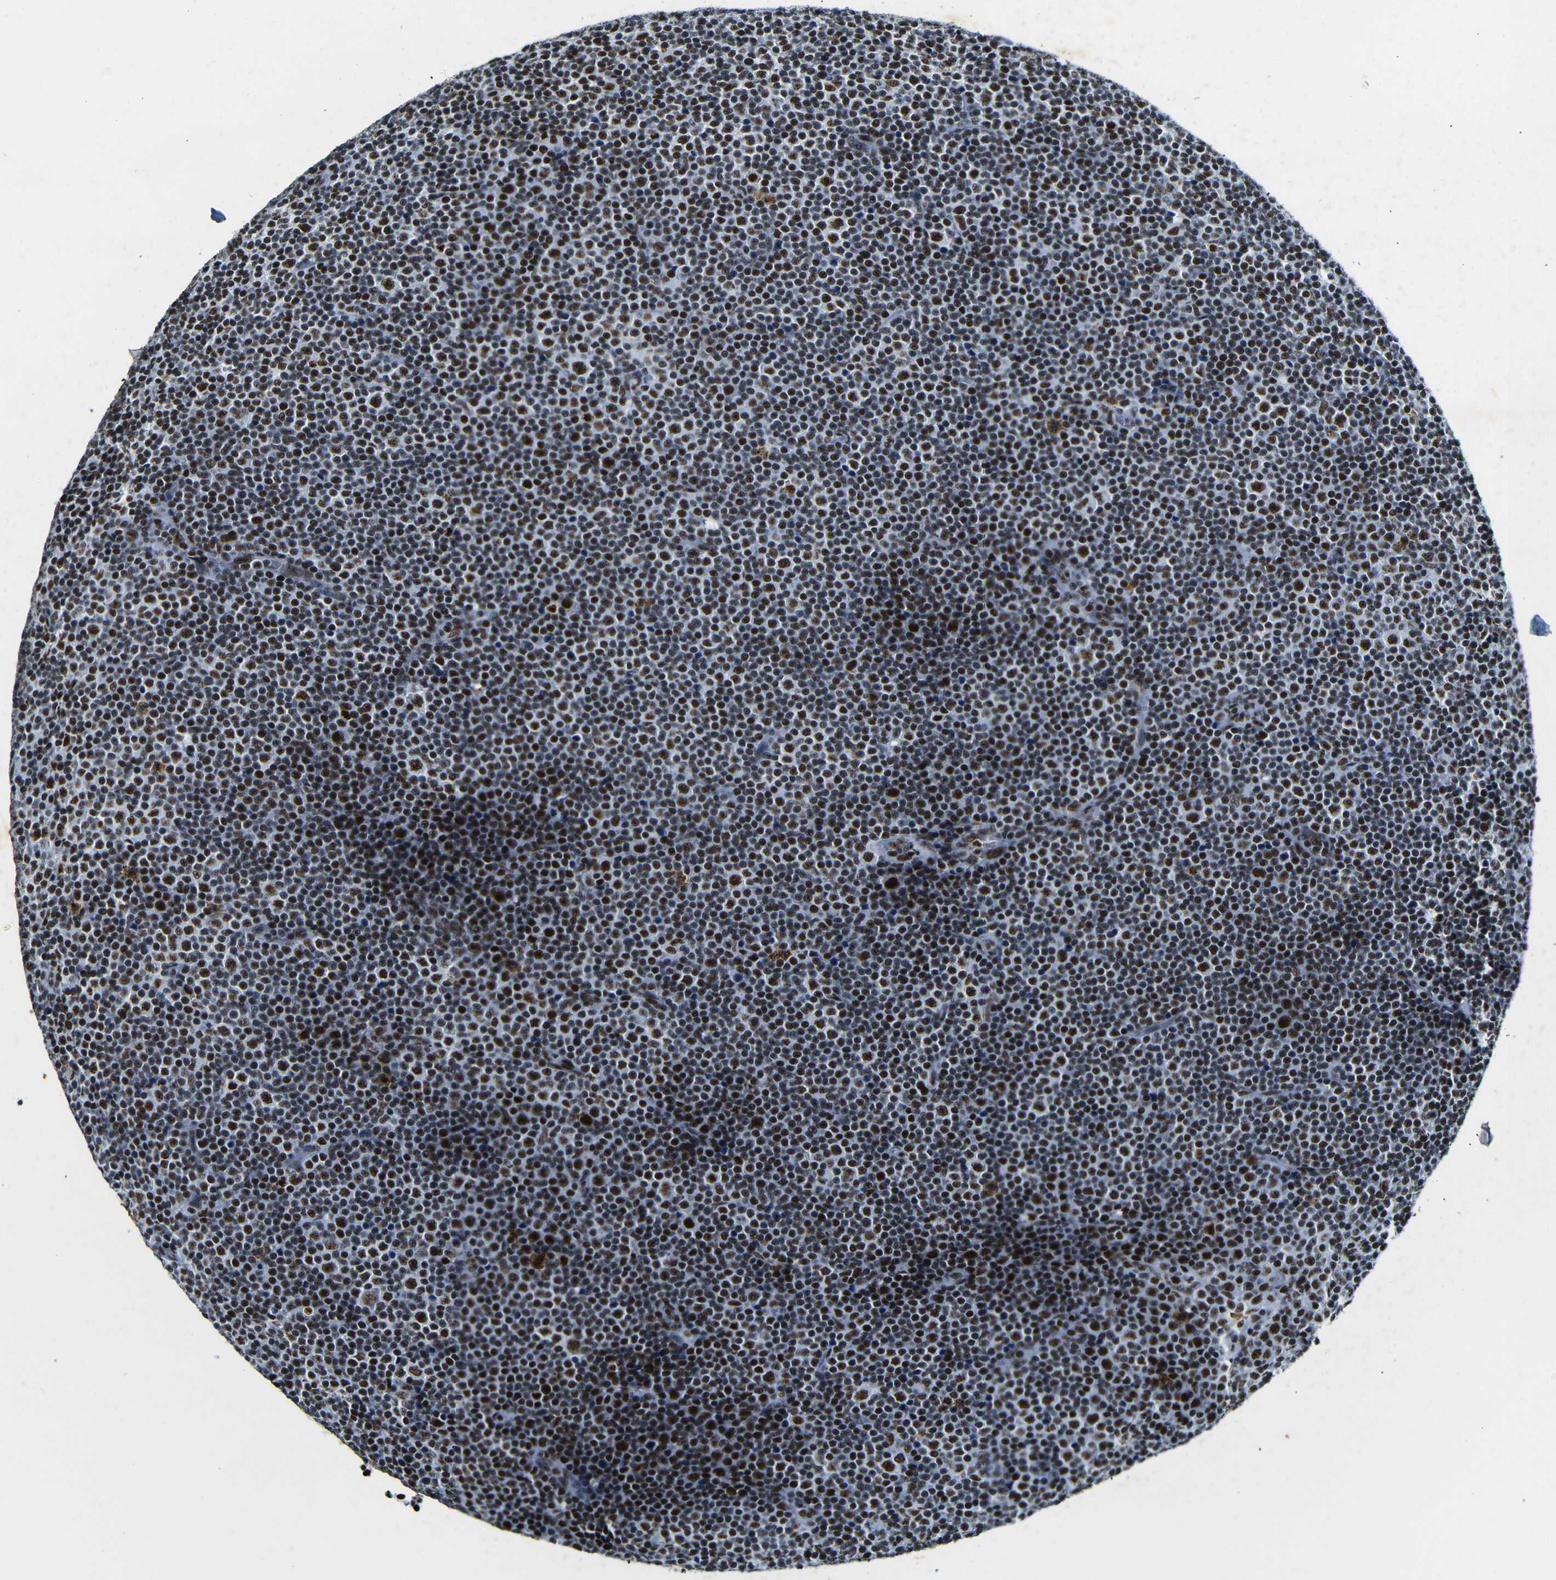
{"staining": {"intensity": "strong", "quantity": ">75%", "location": "nuclear"}, "tissue": "lymphoma", "cell_type": "Tumor cells", "image_type": "cancer", "snomed": [{"axis": "morphology", "description": "Malignant lymphoma, non-Hodgkin's type, Low grade"}, {"axis": "topography", "description": "Lymph node"}], "caption": "Tumor cells exhibit high levels of strong nuclear expression in approximately >75% of cells in low-grade malignant lymphoma, non-Hodgkin's type.", "gene": "SRSF1", "patient": {"sex": "female", "age": 67}}